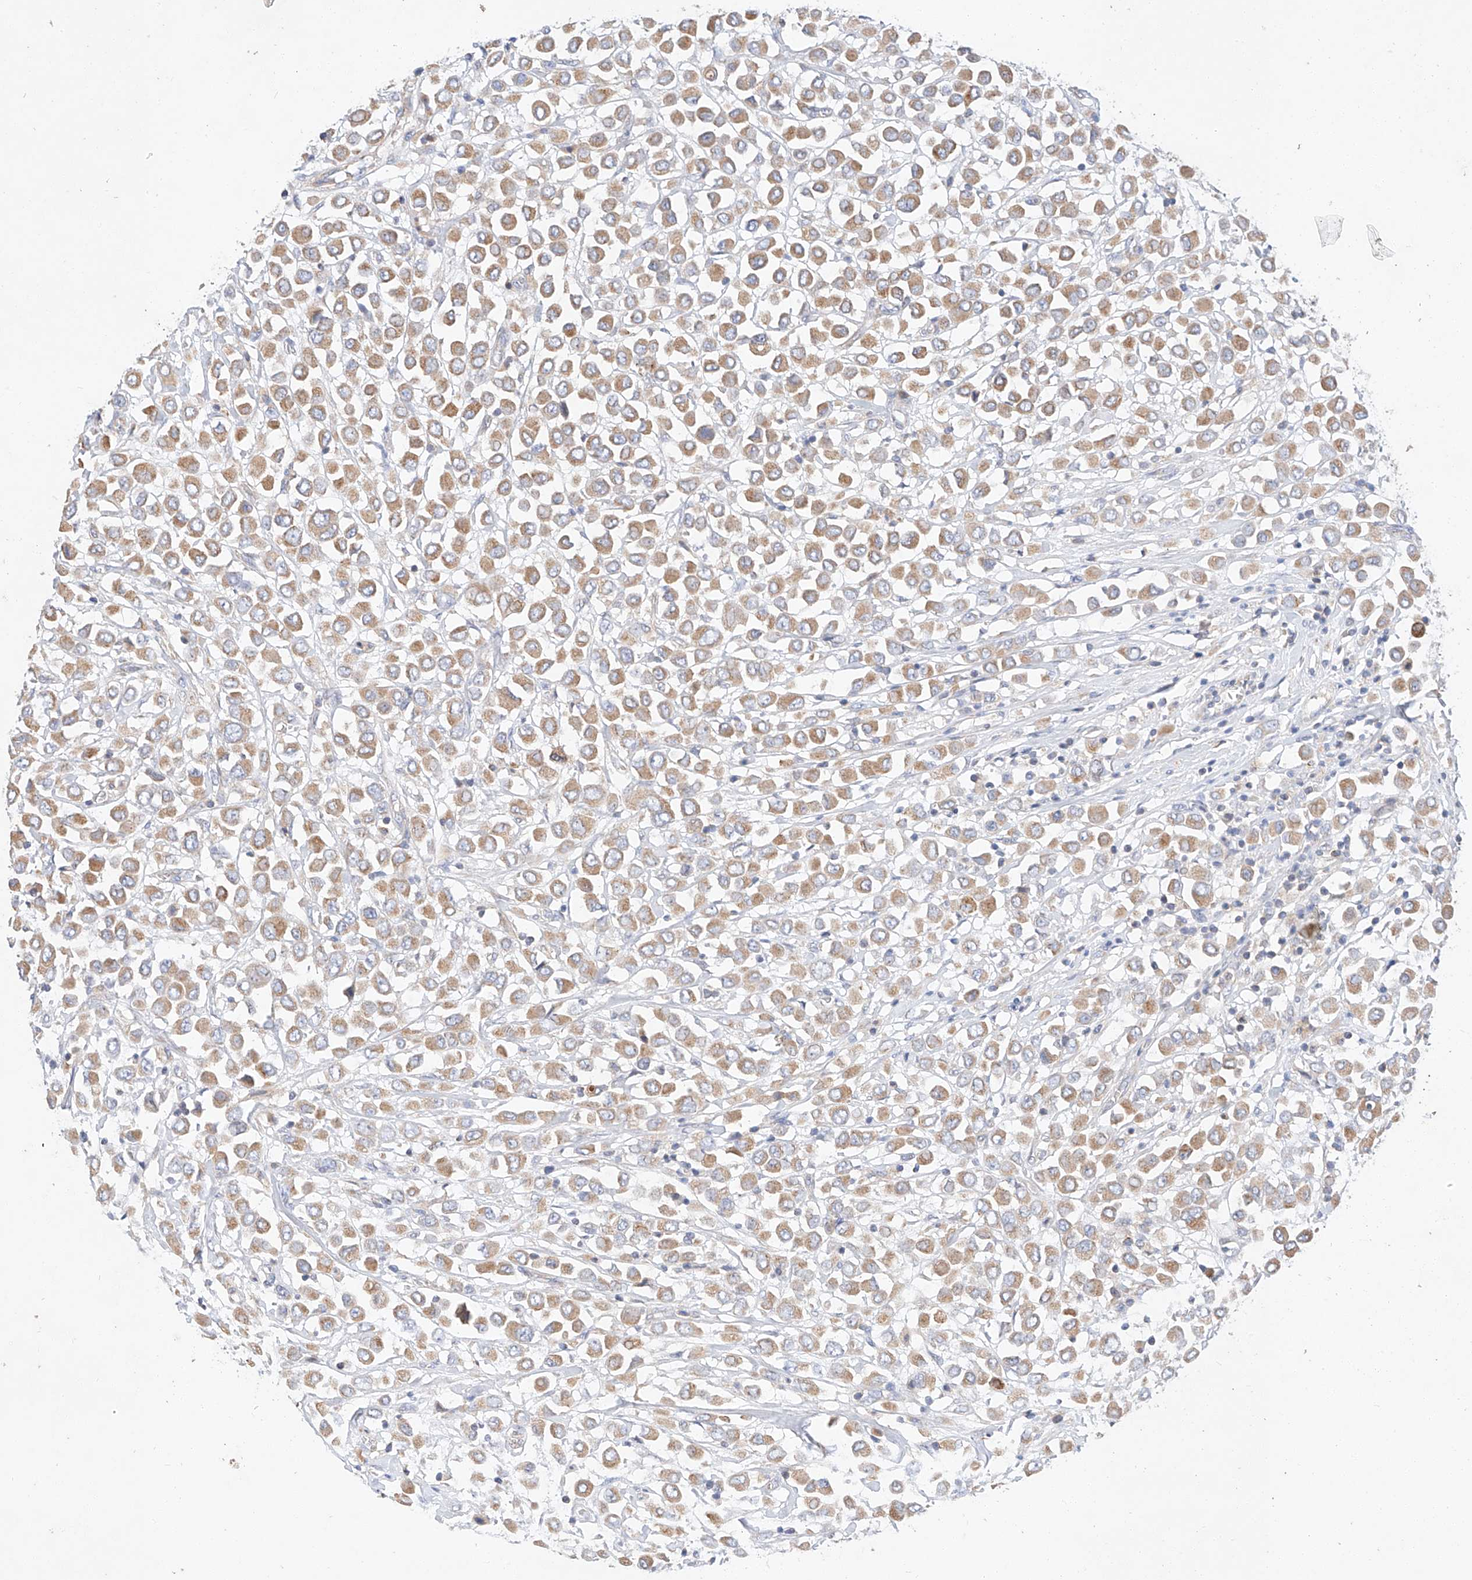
{"staining": {"intensity": "moderate", "quantity": ">75%", "location": "cytoplasmic/membranous"}, "tissue": "breast cancer", "cell_type": "Tumor cells", "image_type": "cancer", "snomed": [{"axis": "morphology", "description": "Duct carcinoma"}, {"axis": "topography", "description": "Breast"}], "caption": "A medium amount of moderate cytoplasmic/membranous staining is present in approximately >75% of tumor cells in infiltrating ductal carcinoma (breast) tissue. Nuclei are stained in blue.", "gene": "C6orf118", "patient": {"sex": "female", "age": 61}}